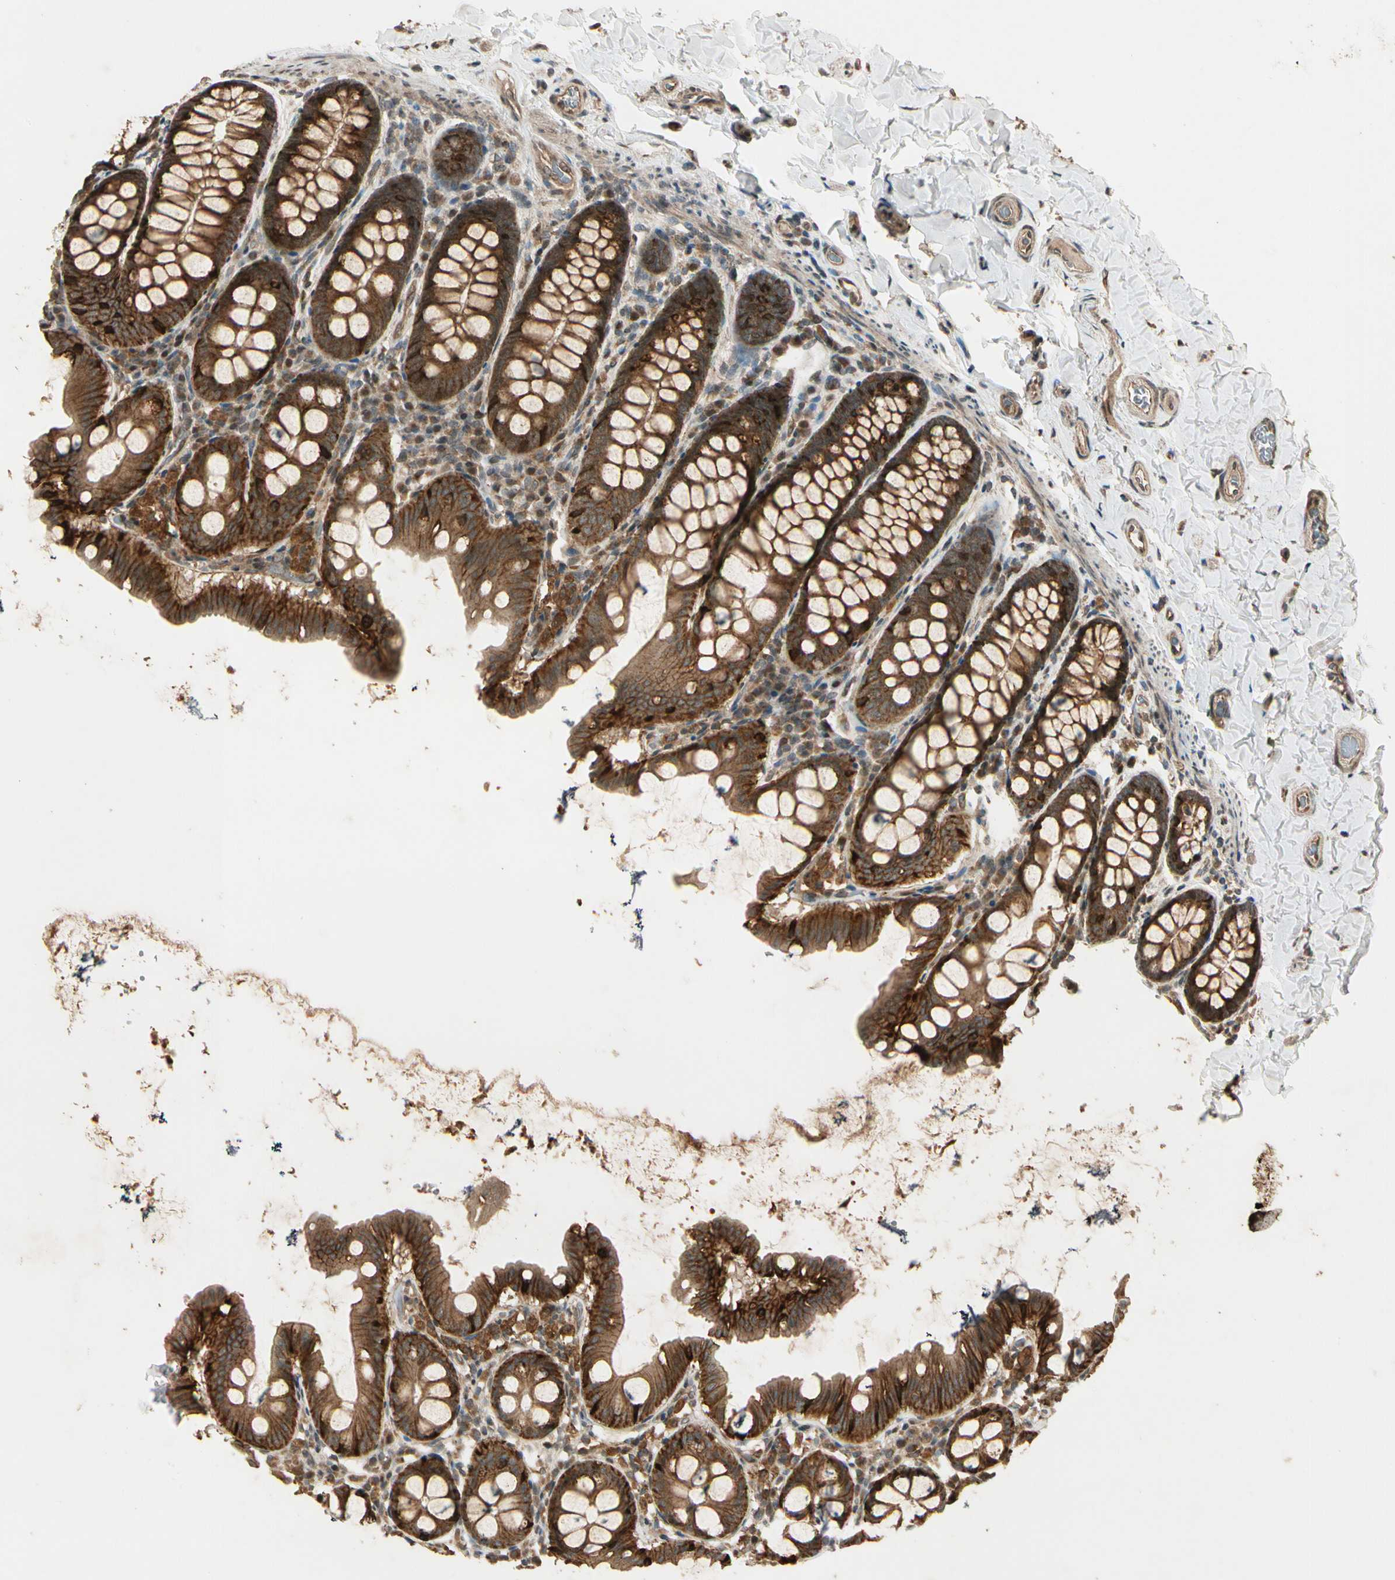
{"staining": {"intensity": "moderate", "quantity": ">75%", "location": "cytoplasmic/membranous"}, "tissue": "colon", "cell_type": "Endothelial cells", "image_type": "normal", "snomed": [{"axis": "morphology", "description": "Normal tissue, NOS"}, {"axis": "topography", "description": "Colon"}], "caption": "Immunohistochemical staining of unremarkable colon displays moderate cytoplasmic/membranous protein expression in approximately >75% of endothelial cells.", "gene": "GLUL", "patient": {"sex": "female", "age": 61}}